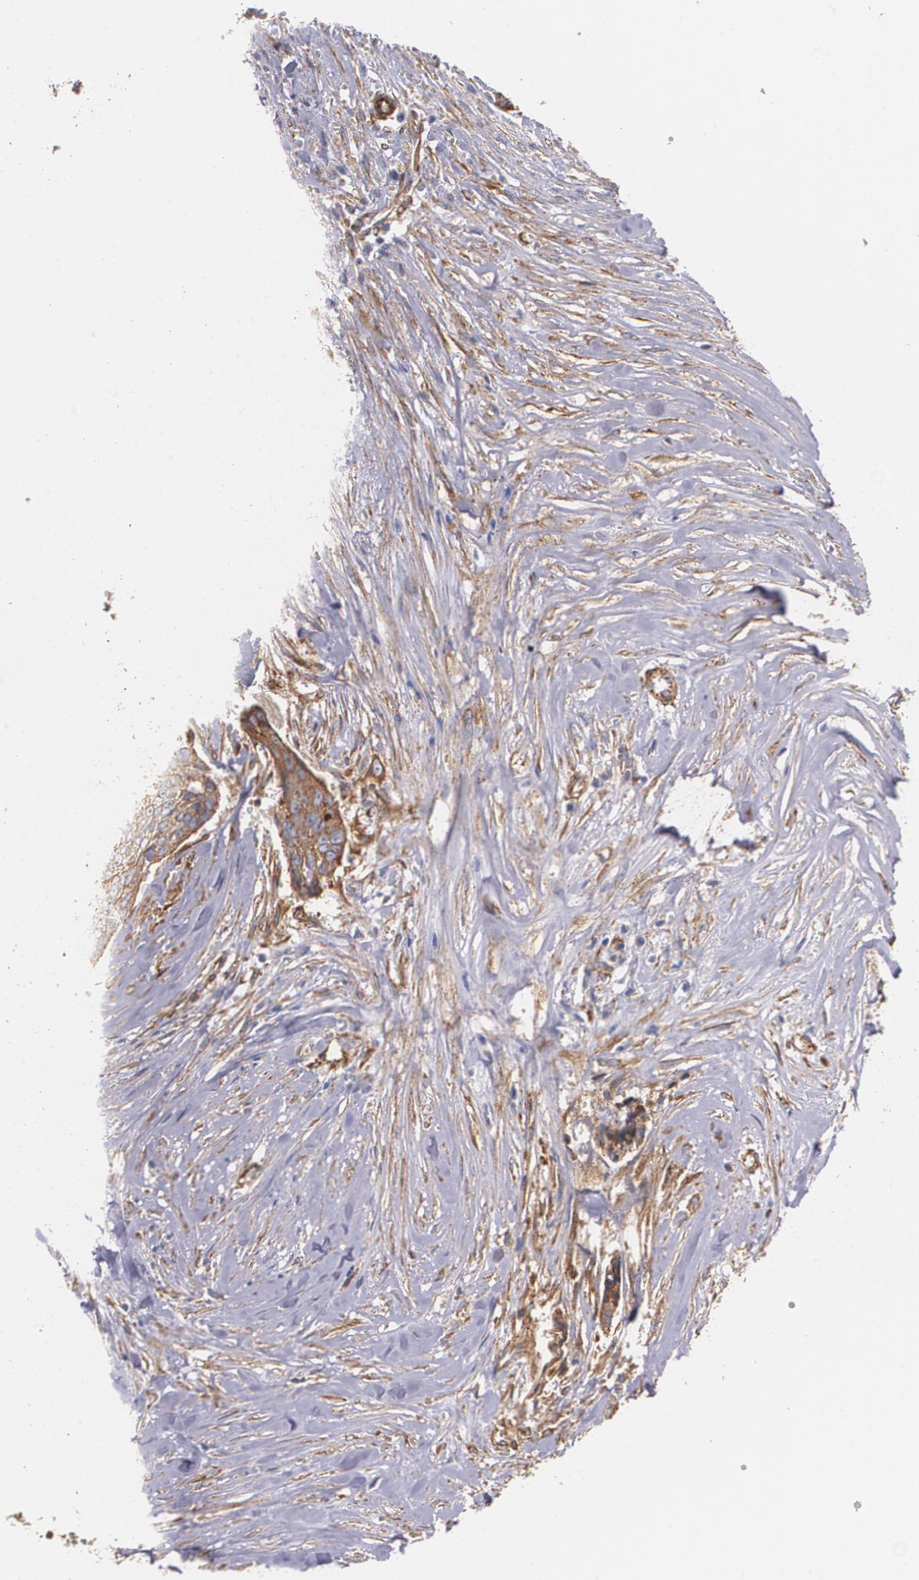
{"staining": {"intensity": "moderate", "quantity": ">75%", "location": "cytoplasmic/membranous"}, "tissue": "head and neck cancer", "cell_type": "Tumor cells", "image_type": "cancer", "snomed": [{"axis": "morphology", "description": "Squamous cell carcinoma, NOS"}, {"axis": "topography", "description": "Salivary gland"}, {"axis": "topography", "description": "Head-Neck"}], "caption": "Human head and neck cancer stained with a protein marker shows moderate staining in tumor cells.", "gene": "TJP1", "patient": {"sex": "male", "age": 70}}